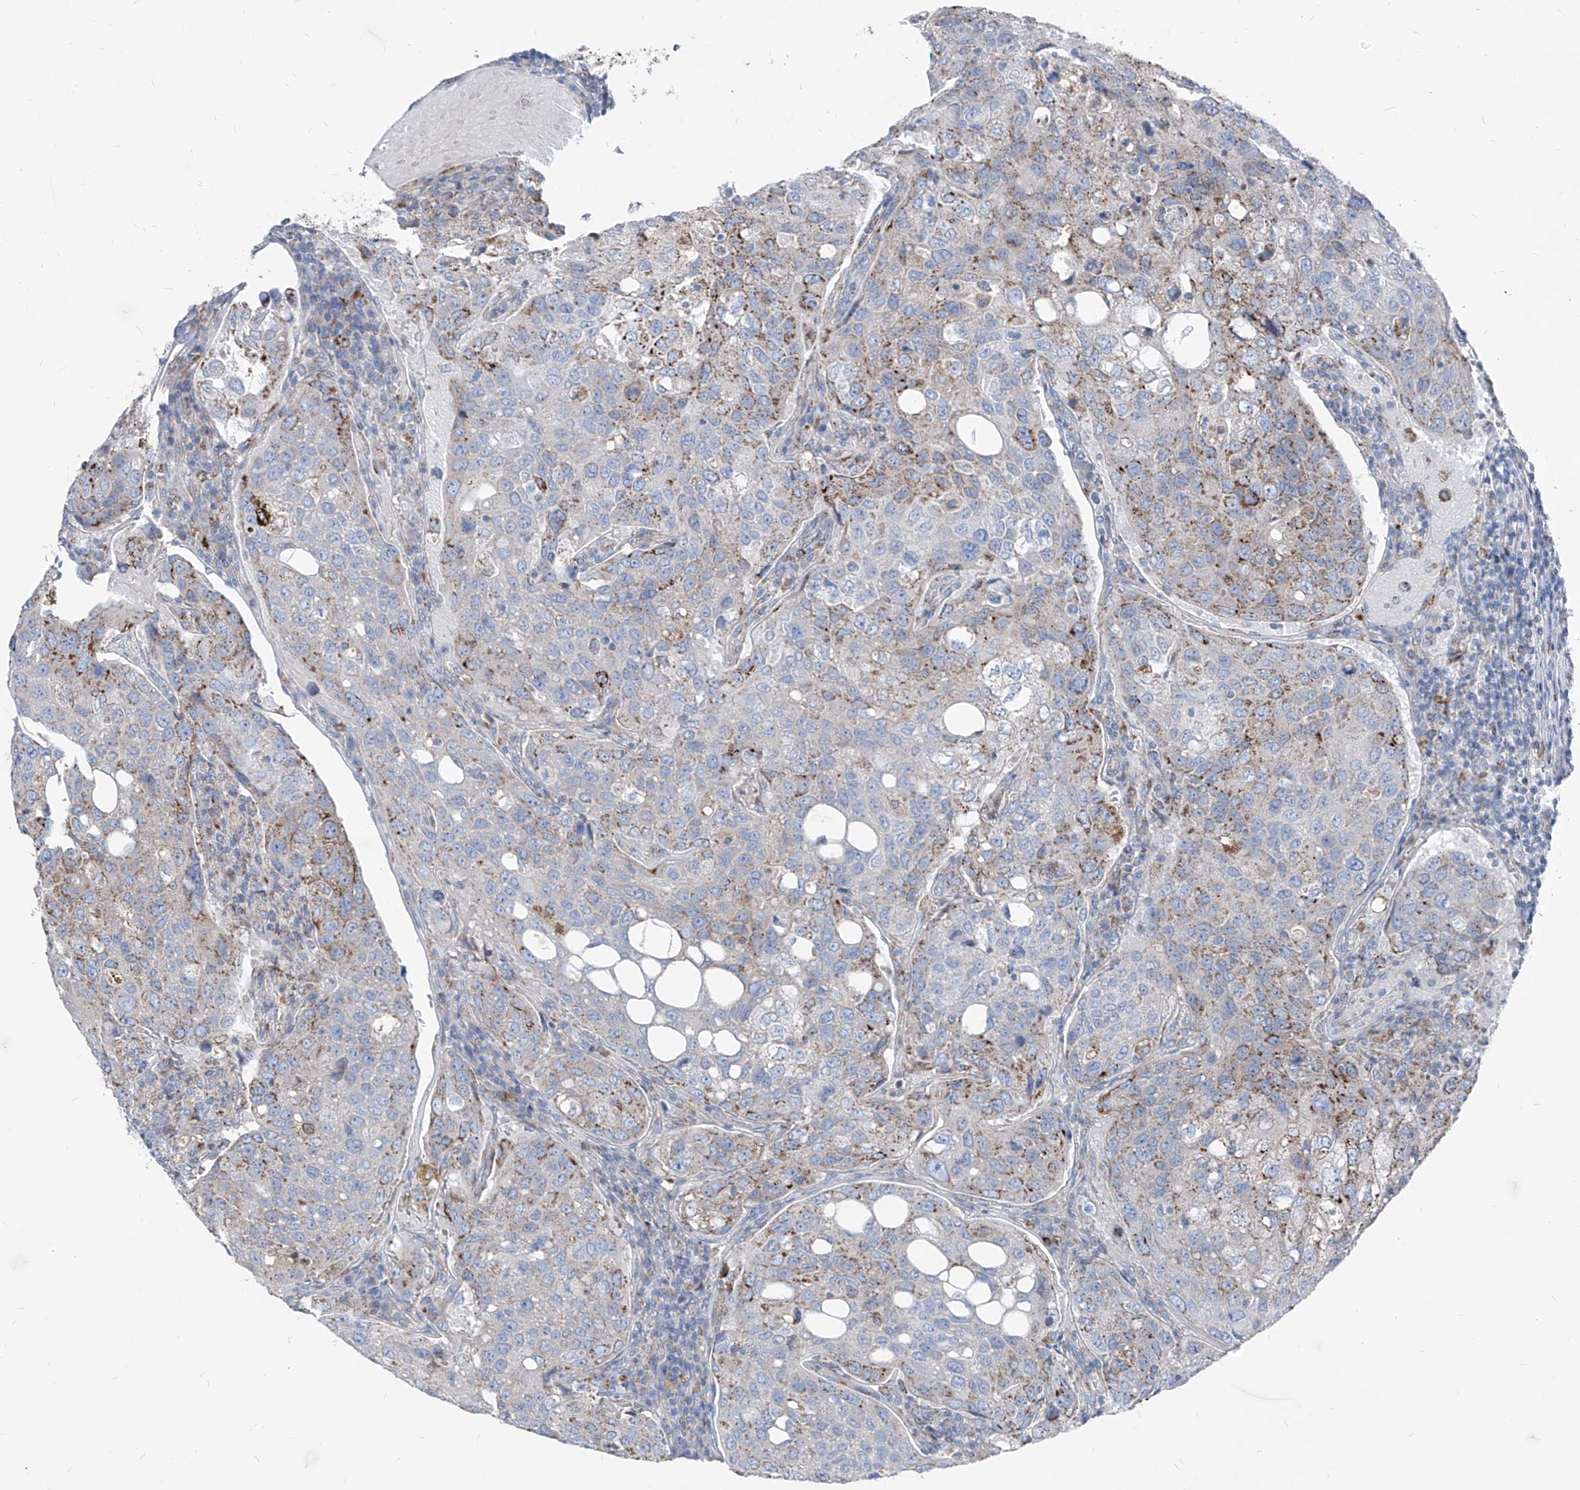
{"staining": {"intensity": "moderate", "quantity": "<25%", "location": "cytoplasmic/membranous"}, "tissue": "urothelial cancer", "cell_type": "Tumor cells", "image_type": "cancer", "snomed": [{"axis": "morphology", "description": "Urothelial carcinoma, High grade"}, {"axis": "topography", "description": "Lymph node"}, {"axis": "topography", "description": "Urinary bladder"}], "caption": "Brown immunohistochemical staining in urothelial cancer exhibits moderate cytoplasmic/membranous positivity in approximately <25% of tumor cells.", "gene": "AGPS", "patient": {"sex": "male", "age": 51}}